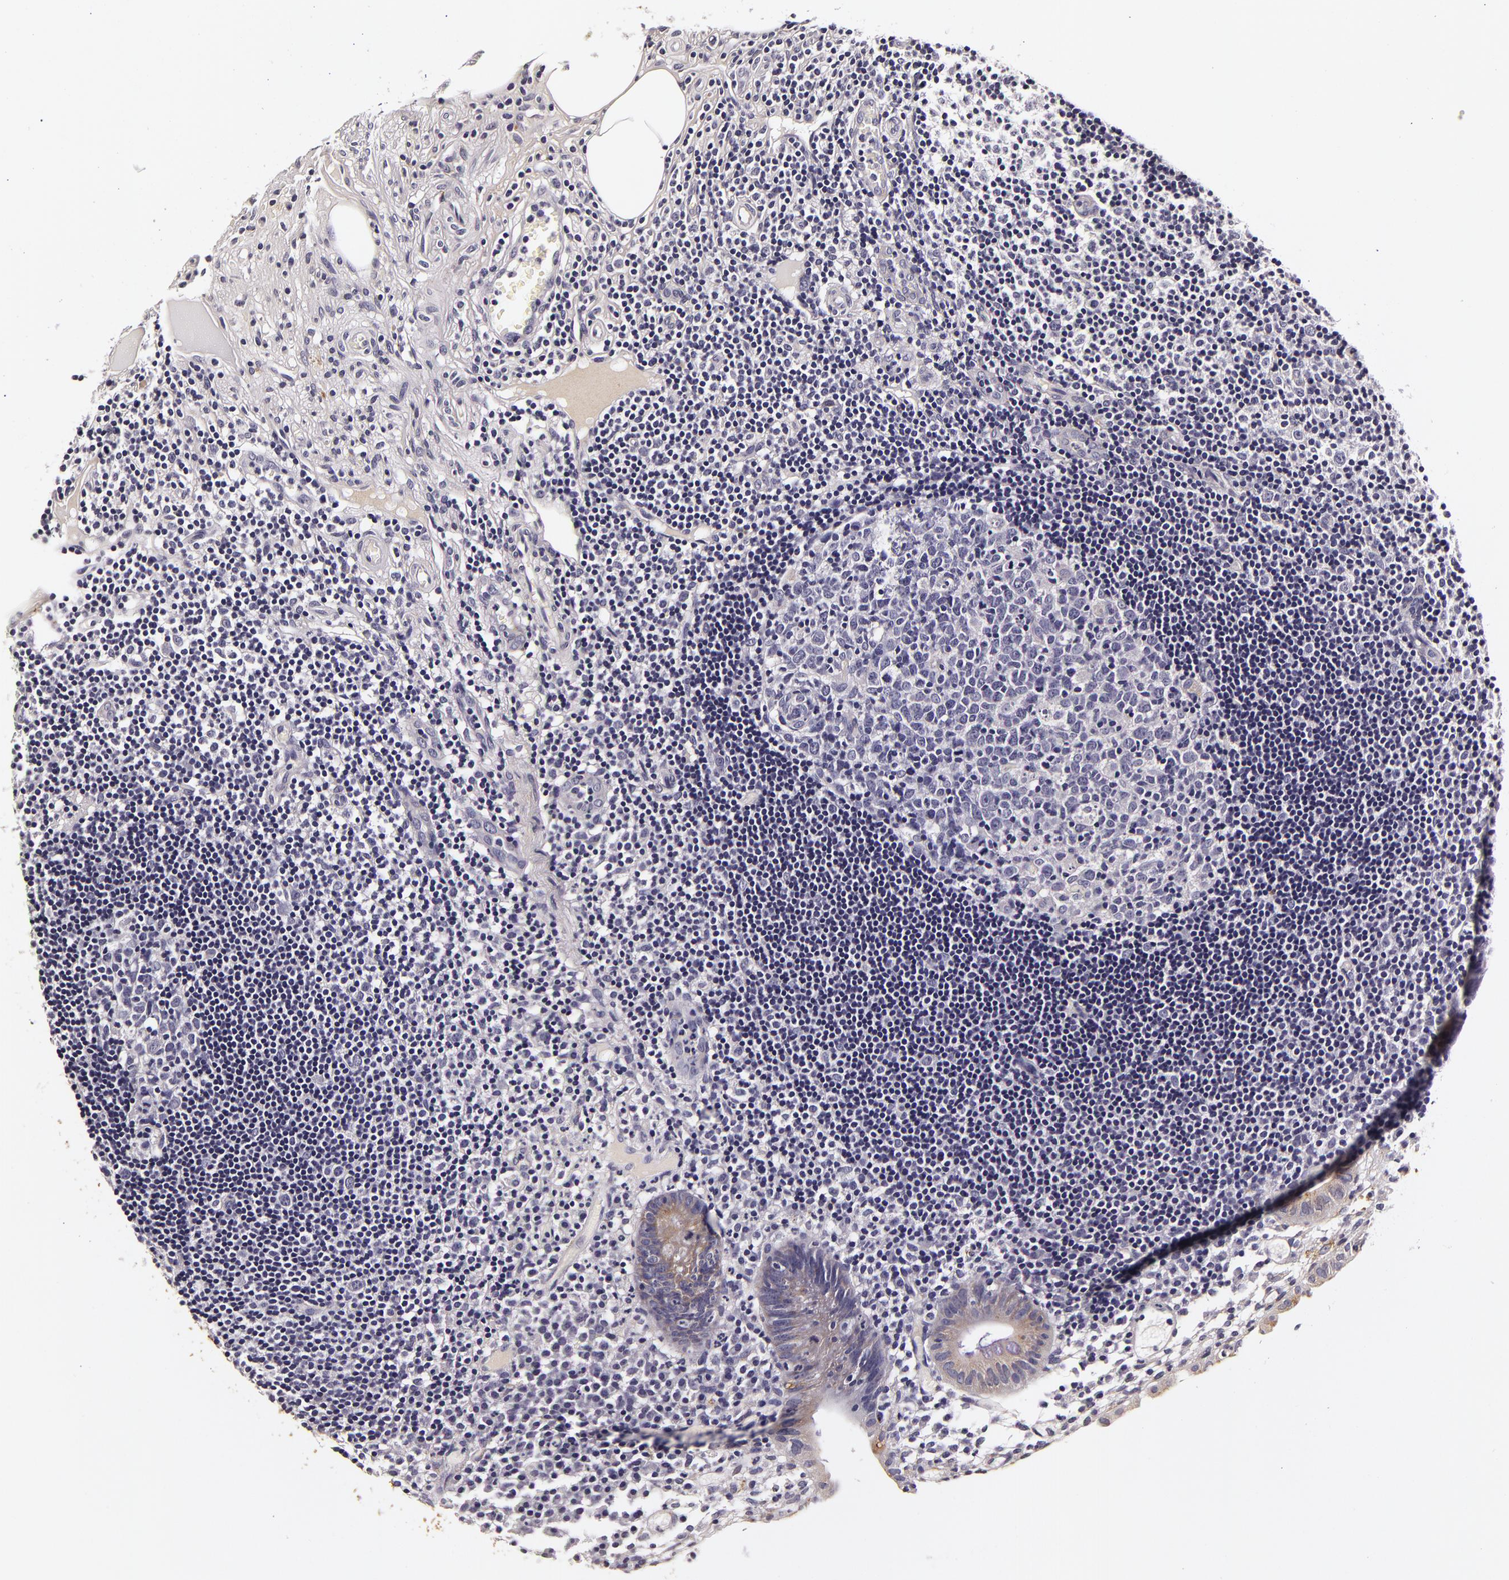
{"staining": {"intensity": "moderate", "quantity": ">75%", "location": "cytoplasmic/membranous"}, "tissue": "appendix", "cell_type": "Glandular cells", "image_type": "normal", "snomed": [{"axis": "morphology", "description": "Normal tissue, NOS"}, {"axis": "topography", "description": "Appendix"}], "caption": "Protein staining of normal appendix demonstrates moderate cytoplasmic/membranous expression in about >75% of glandular cells. The protein of interest is stained brown, and the nuclei are stained in blue (DAB (3,3'-diaminobenzidine) IHC with brightfield microscopy, high magnification).", "gene": "LGALS3BP", "patient": {"sex": "male", "age": 25}}